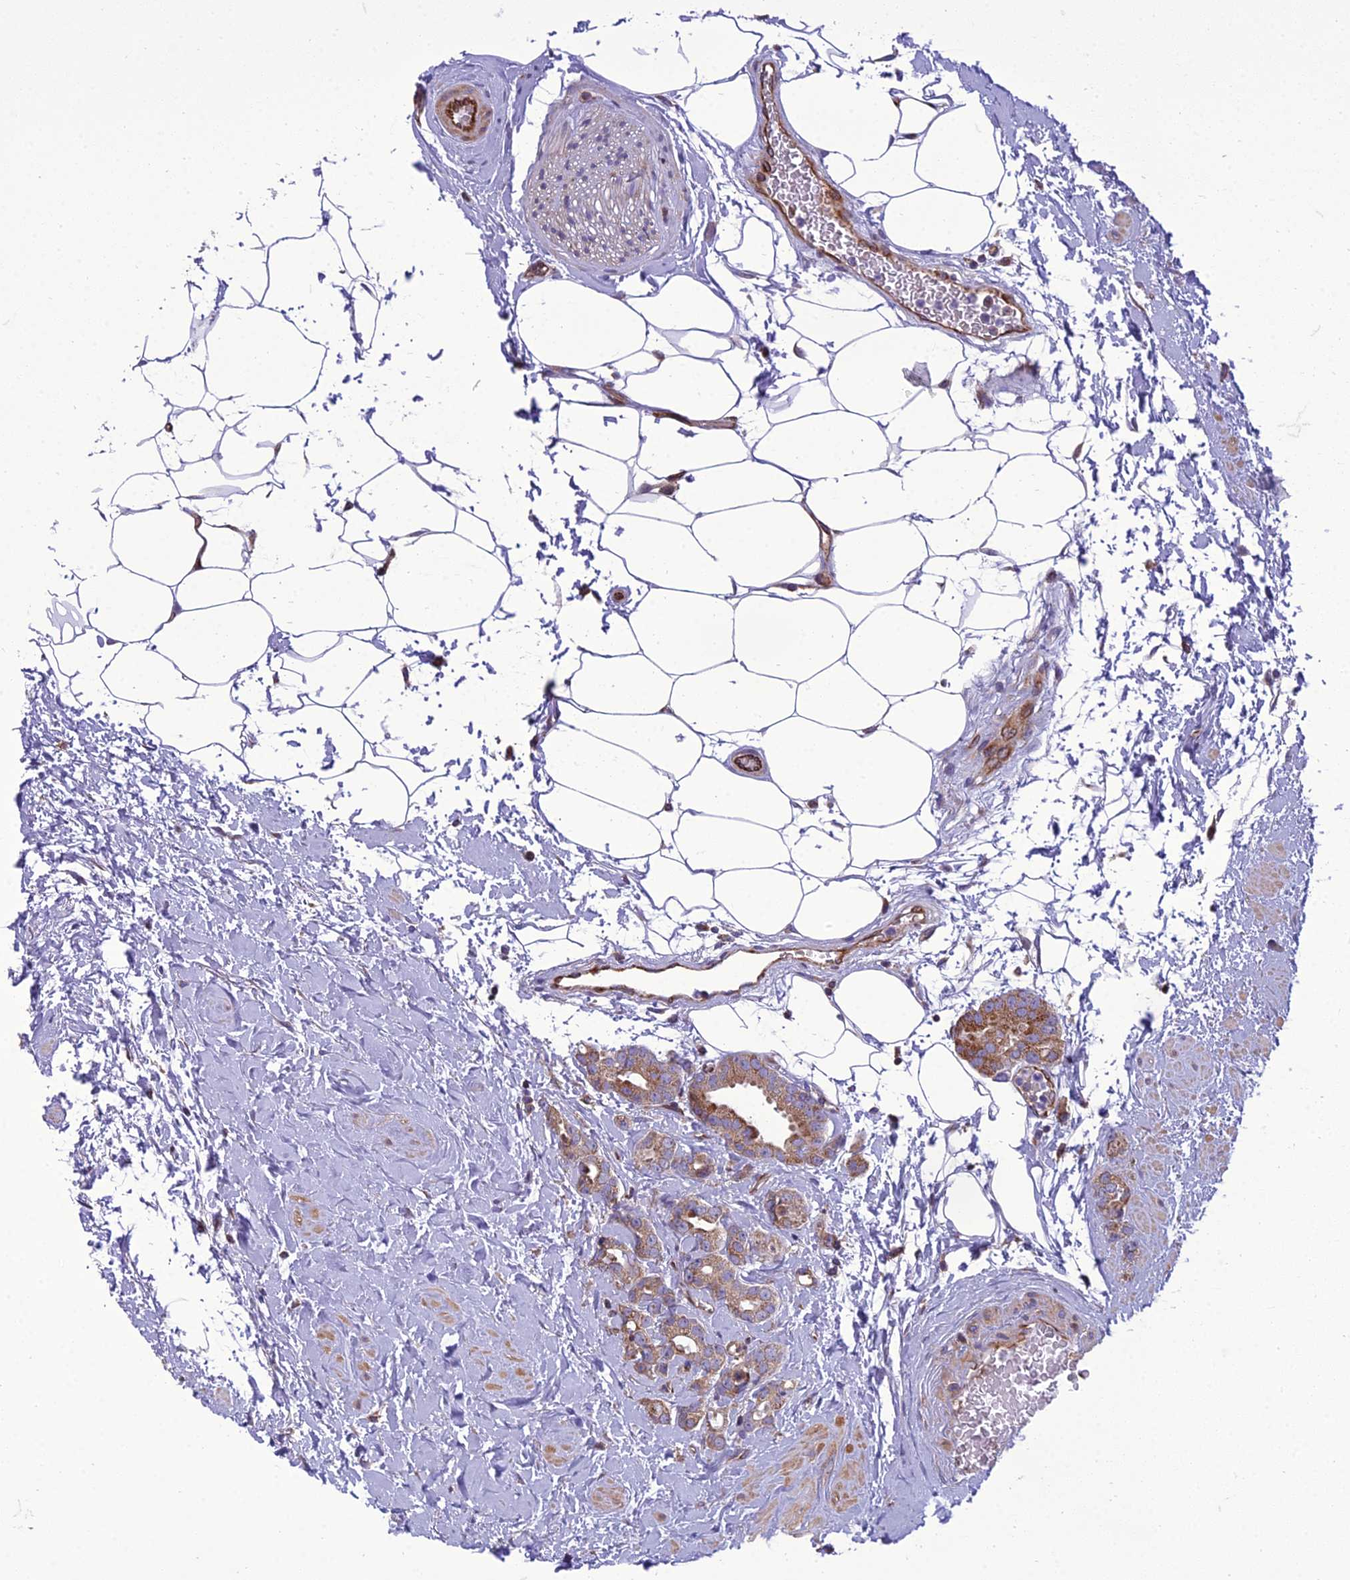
{"staining": {"intensity": "moderate", "quantity": "25%-75%", "location": "cytoplasmic/membranous"}, "tissue": "prostate cancer", "cell_type": "Tumor cells", "image_type": "cancer", "snomed": [{"axis": "morphology", "description": "Adenocarcinoma, High grade"}, {"axis": "topography", "description": "Prostate"}], "caption": "A micrograph showing moderate cytoplasmic/membranous positivity in approximately 25%-75% of tumor cells in high-grade adenocarcinoma (prostate), as visualized by brown immunohistochemical staining.", "gene": "GIMAP1", "patient": {"sex": "male", "age": 63}}